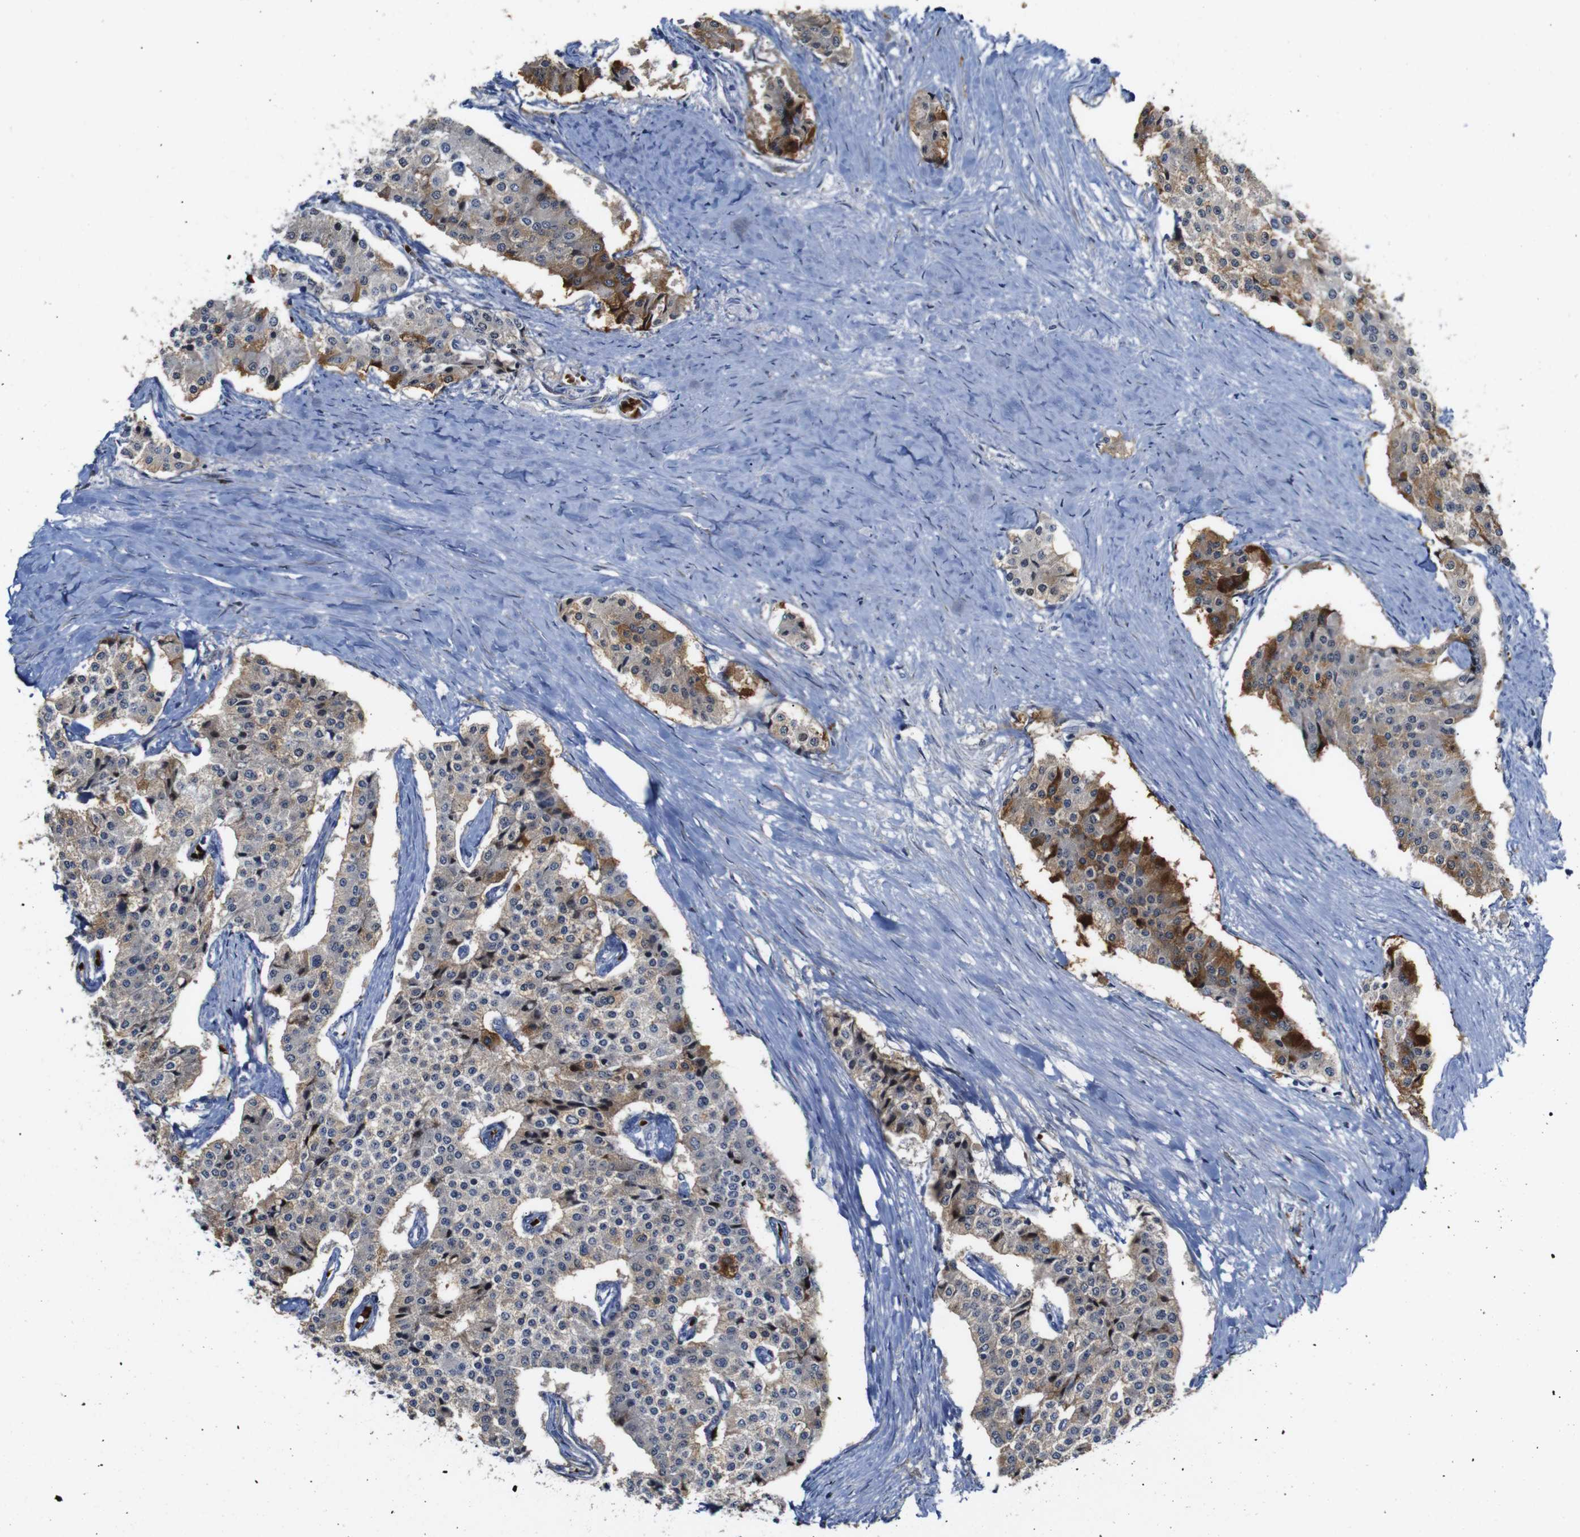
{"staining": {"intensity": "moderate", "quantity": "25%-75%", "location": "cytoplasmic/membranous"}, "tissue": "carcinoid", "cell_type": "Tumor cells", "image_type": "cancer", "snomed": [{"axis": "morphology", "description": "Carcinoid, malignant, NOS"}, {"axis": "topography", "description": "Colon"}], "caption": "This image demonstrates IHC staining of malignant carcinoid, with medium moderate cytoplasmic/membranous positivity in approximately 25%-75% of tumor cells.", "gene": "TCEAL9", "patient": {"sex": "female", "age": 52}}